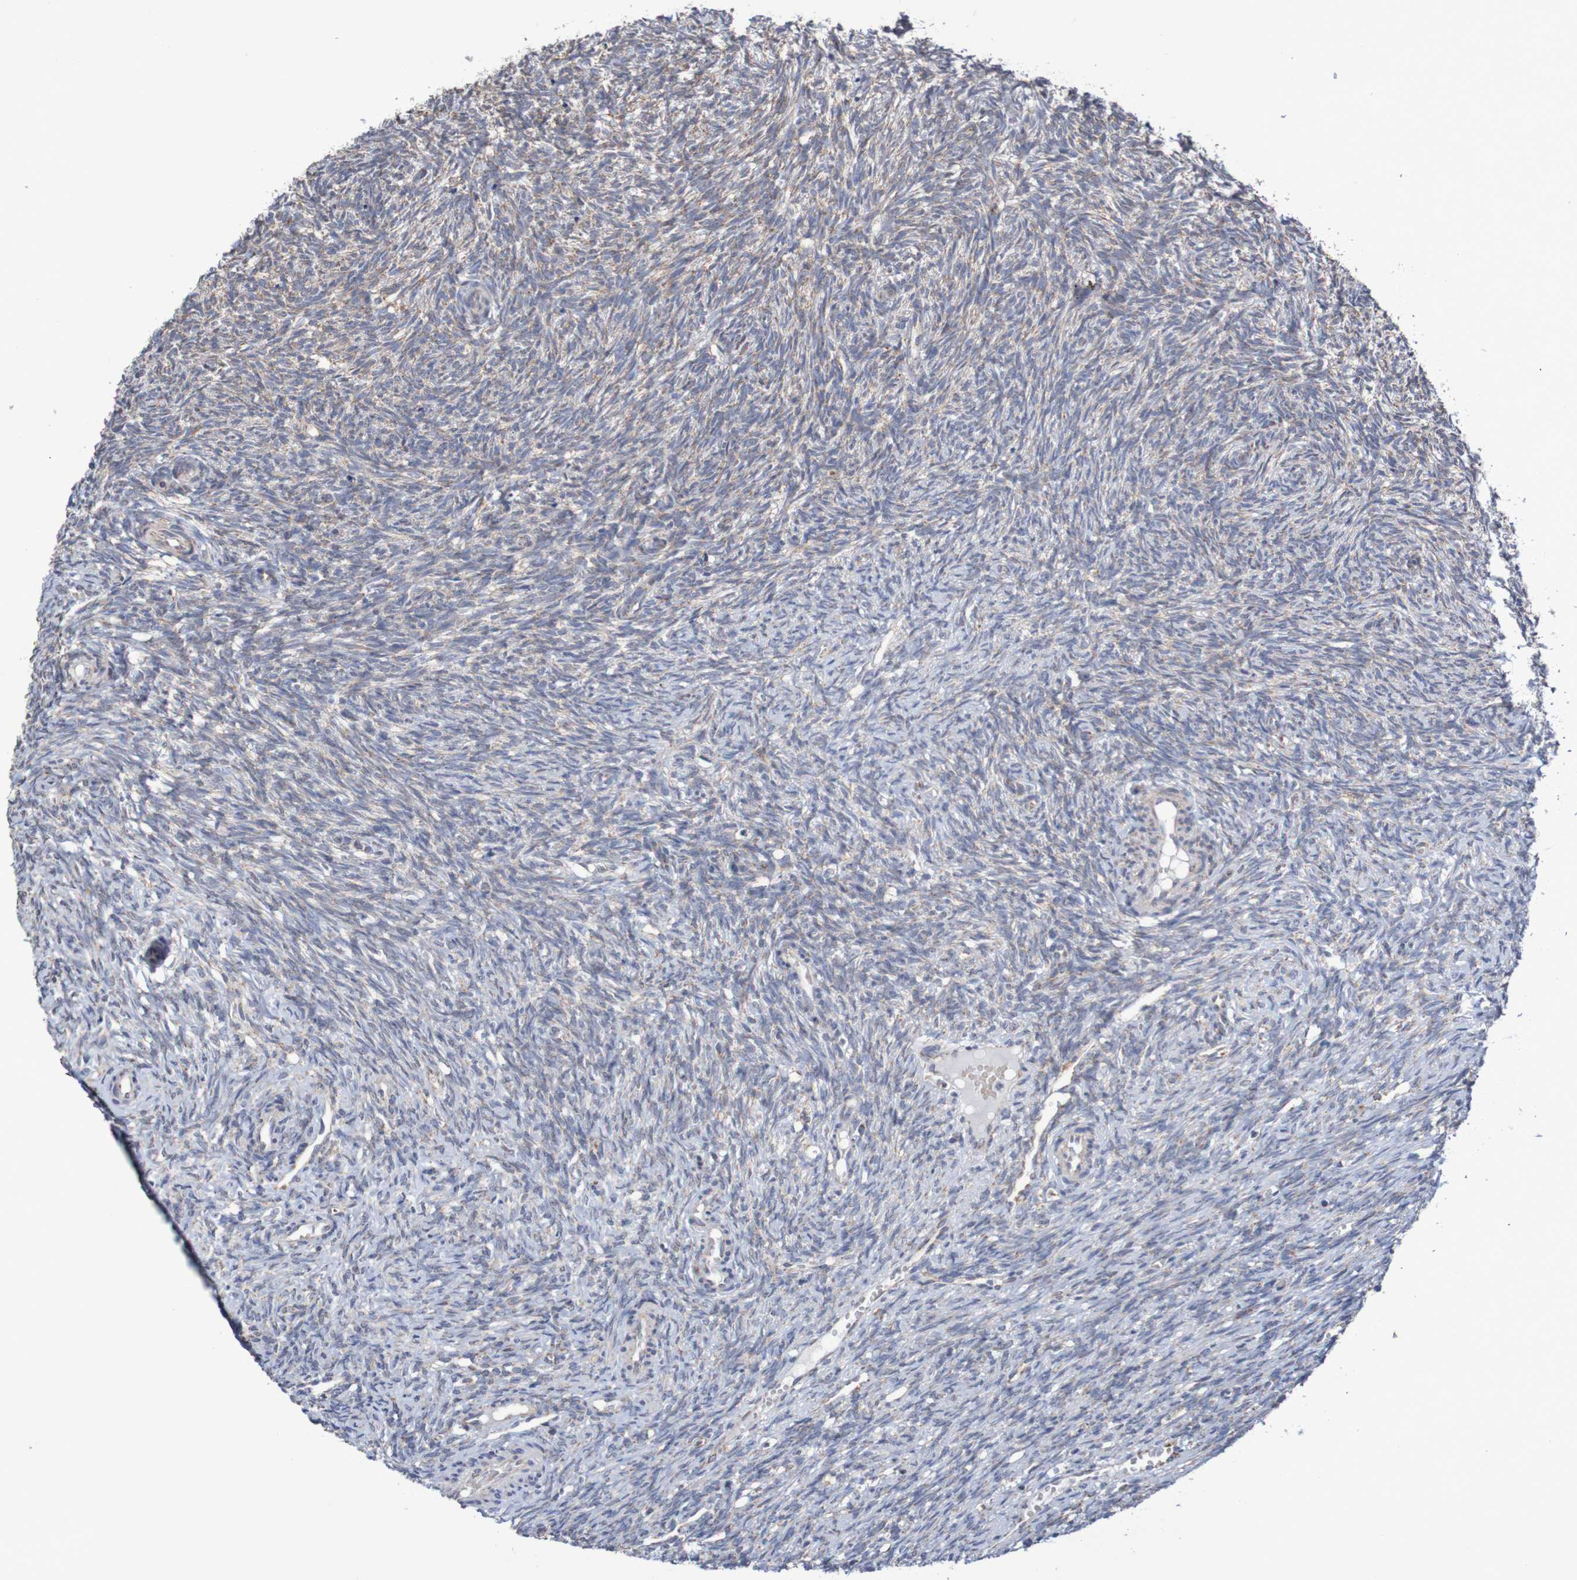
{"staining": {"intensity": "strong", "quantity": "<25%", "location": "cytoplasmic/membranous"}, "tissue": "ovary", "cell_type": "Ovarian stroma cells", "image_type": "normal", "snomed": [{"axis": "morphology", "description": "Normal tissue, NOS"}, {"axis": "topography", "description": "Ovary"}], "caption": "Human ovary stained with a protein marker exhibits strong staining in ovarian stroma cells.", "gene": "DVL1", "patient": {"sex": "female", "age": 41}}